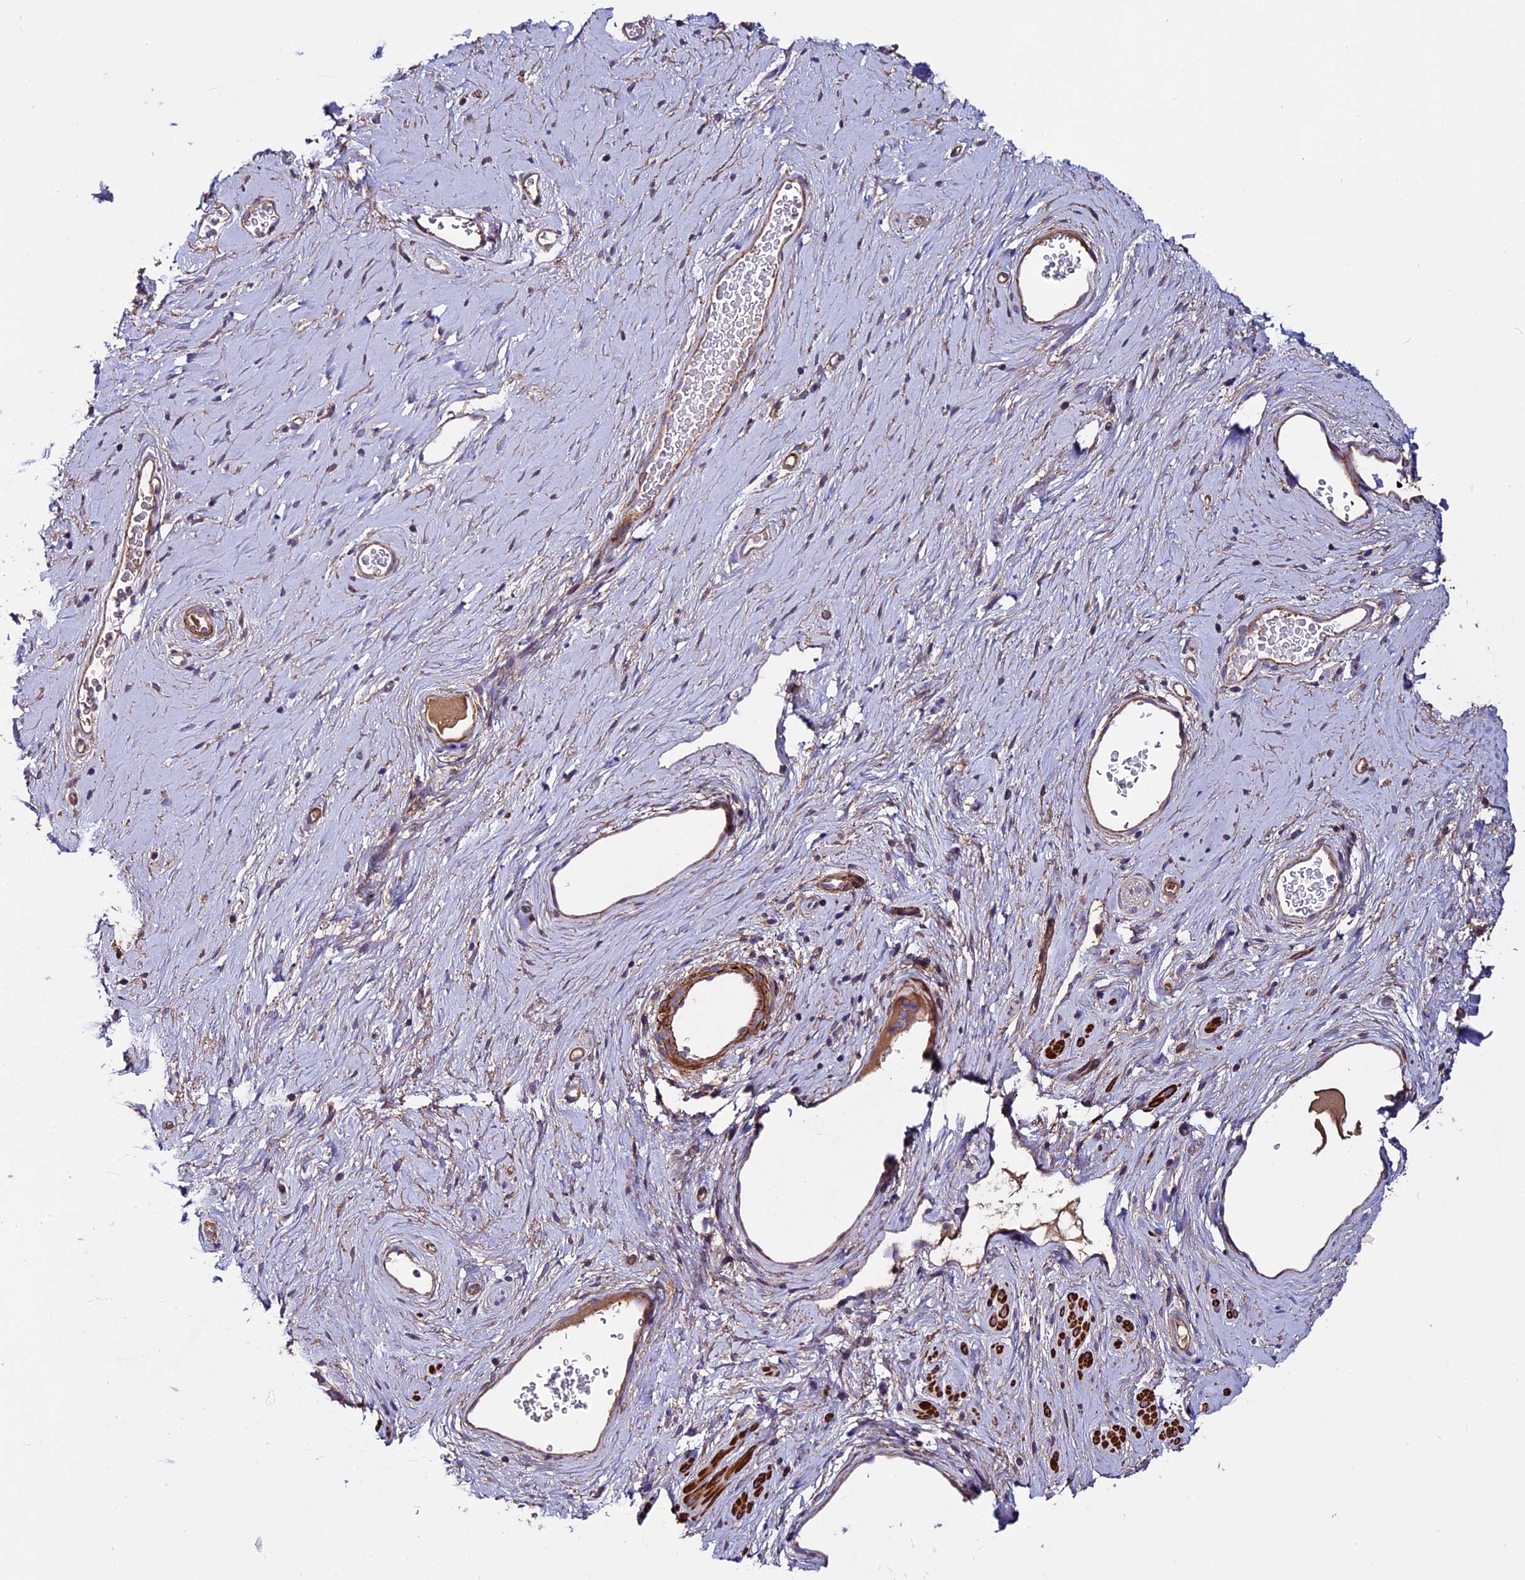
{"staining": {"intensity": "moderate", "quantity": ">75%", "location": "cytoplasmic/membranous"}, "tissue": "soft tissue", "cell_type": "Chondrocytes", "image_type": "normal", "snomed": [{"axis": "morphology", "description": "Normal tissue, NOS"}, {"axis": "morphology", "description": "Adenocarcinoma, NOS"}, {"axis": "topography", "description": "Rectum"}, {"axis": "topography", "description": "Vagina"}, {"axis": "topography", "description": "Peripheral nerve tissue"}], "caption": "Protein staining displays moderate cytoplasmic/membranous expression in approximately >75% of chondrocytes in benign soft tissue.", "gene": "EVA1B", "patient": {"sex": "female", "age": 71}}